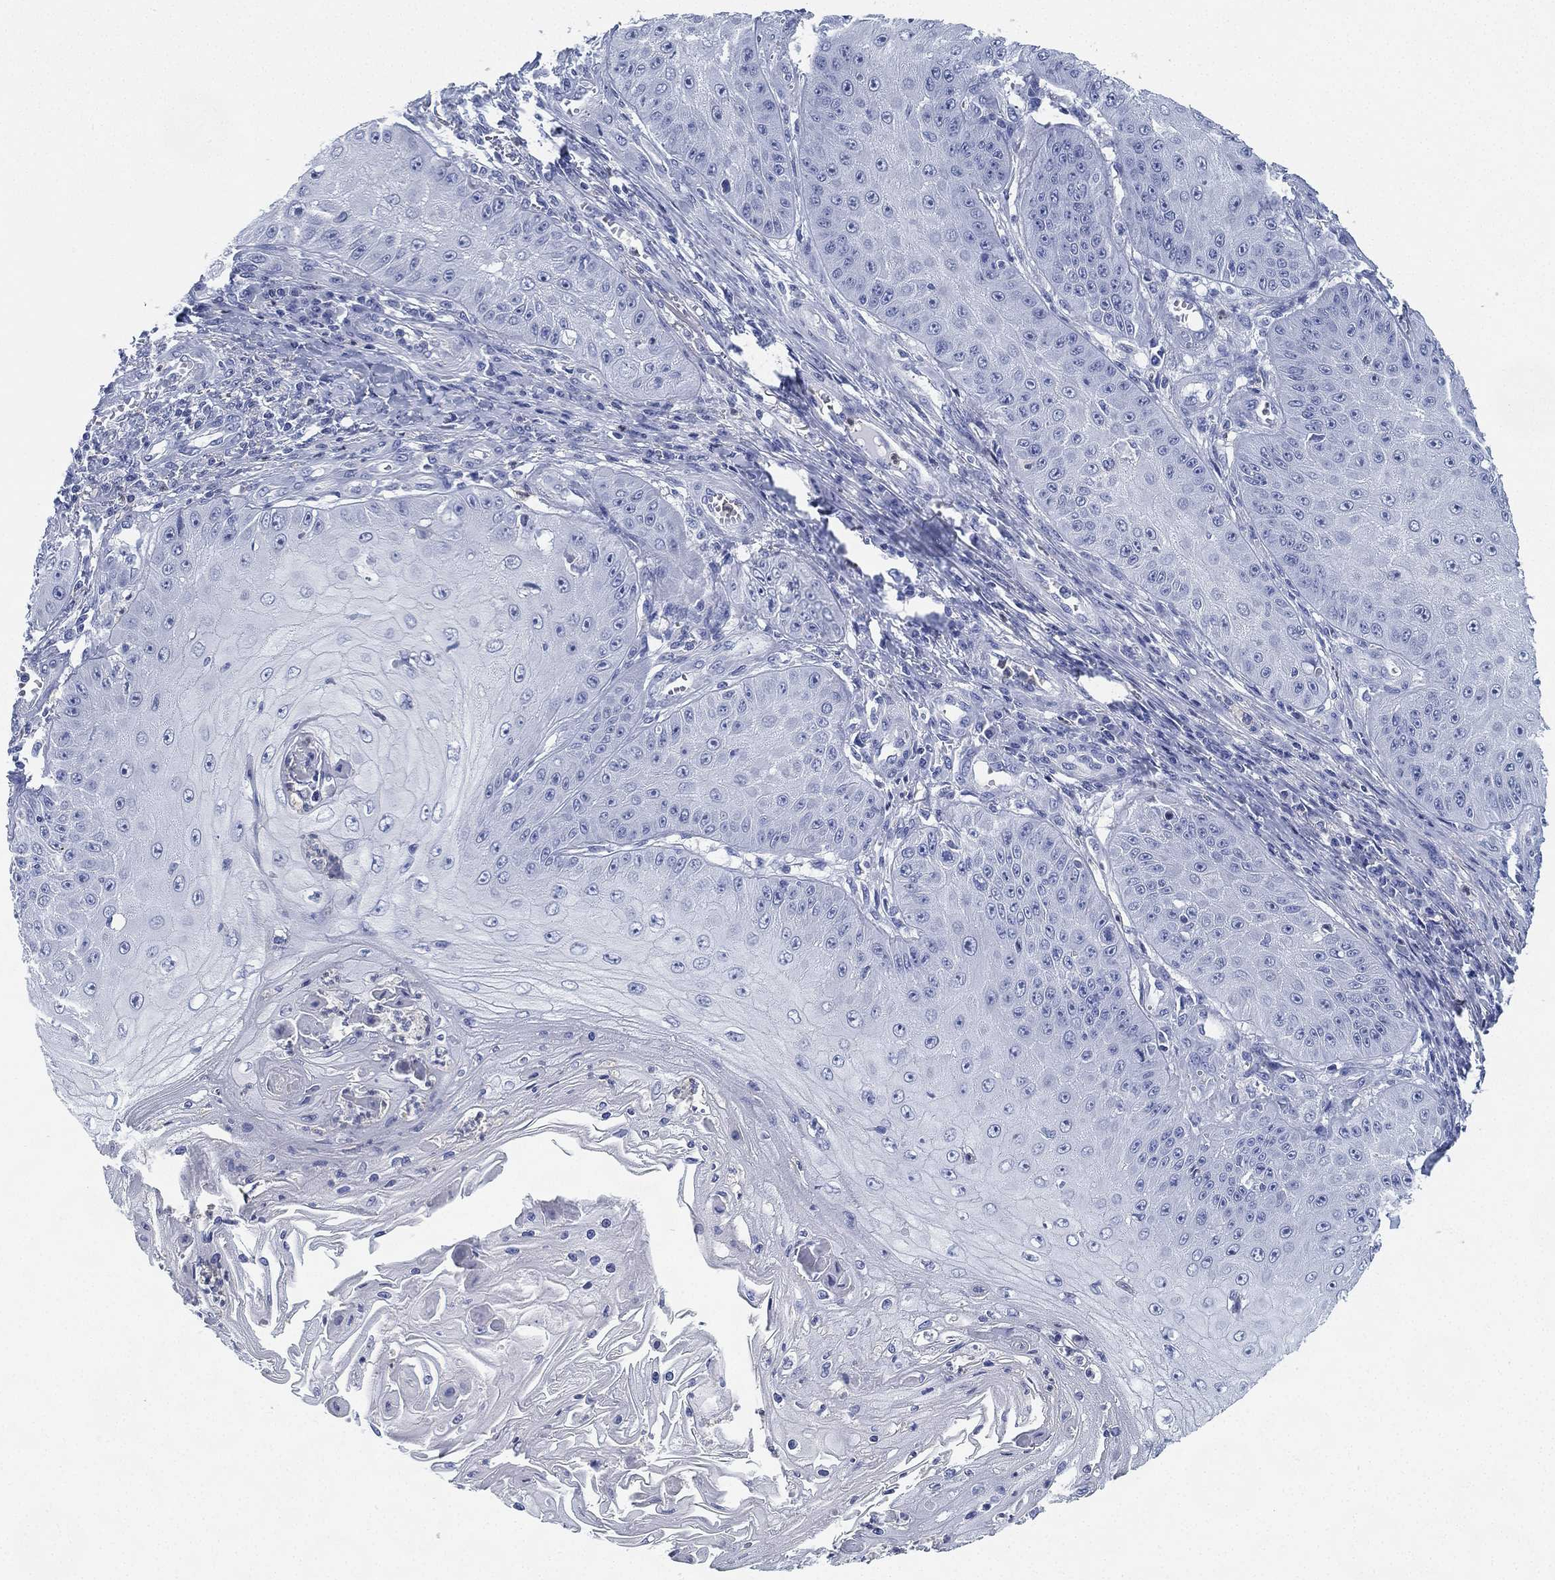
{"staining": {"intensity": "negative", "quantity": "none", "location": "none"}, "tissue": "skin cancer", "cell_type": "Tumor cells", "image_type": "cancer", "snomed": [{"axis": "morphology", "description": "Squamous cell carcinoma, NOS"}, {"axis": "topography", "description": "Skin"}], "caption": "The micrograph shows no significant staining in tumor cells of skin cancer.", "gene": "DEFB121", "patient": {"sex": "male", "age": 70}}